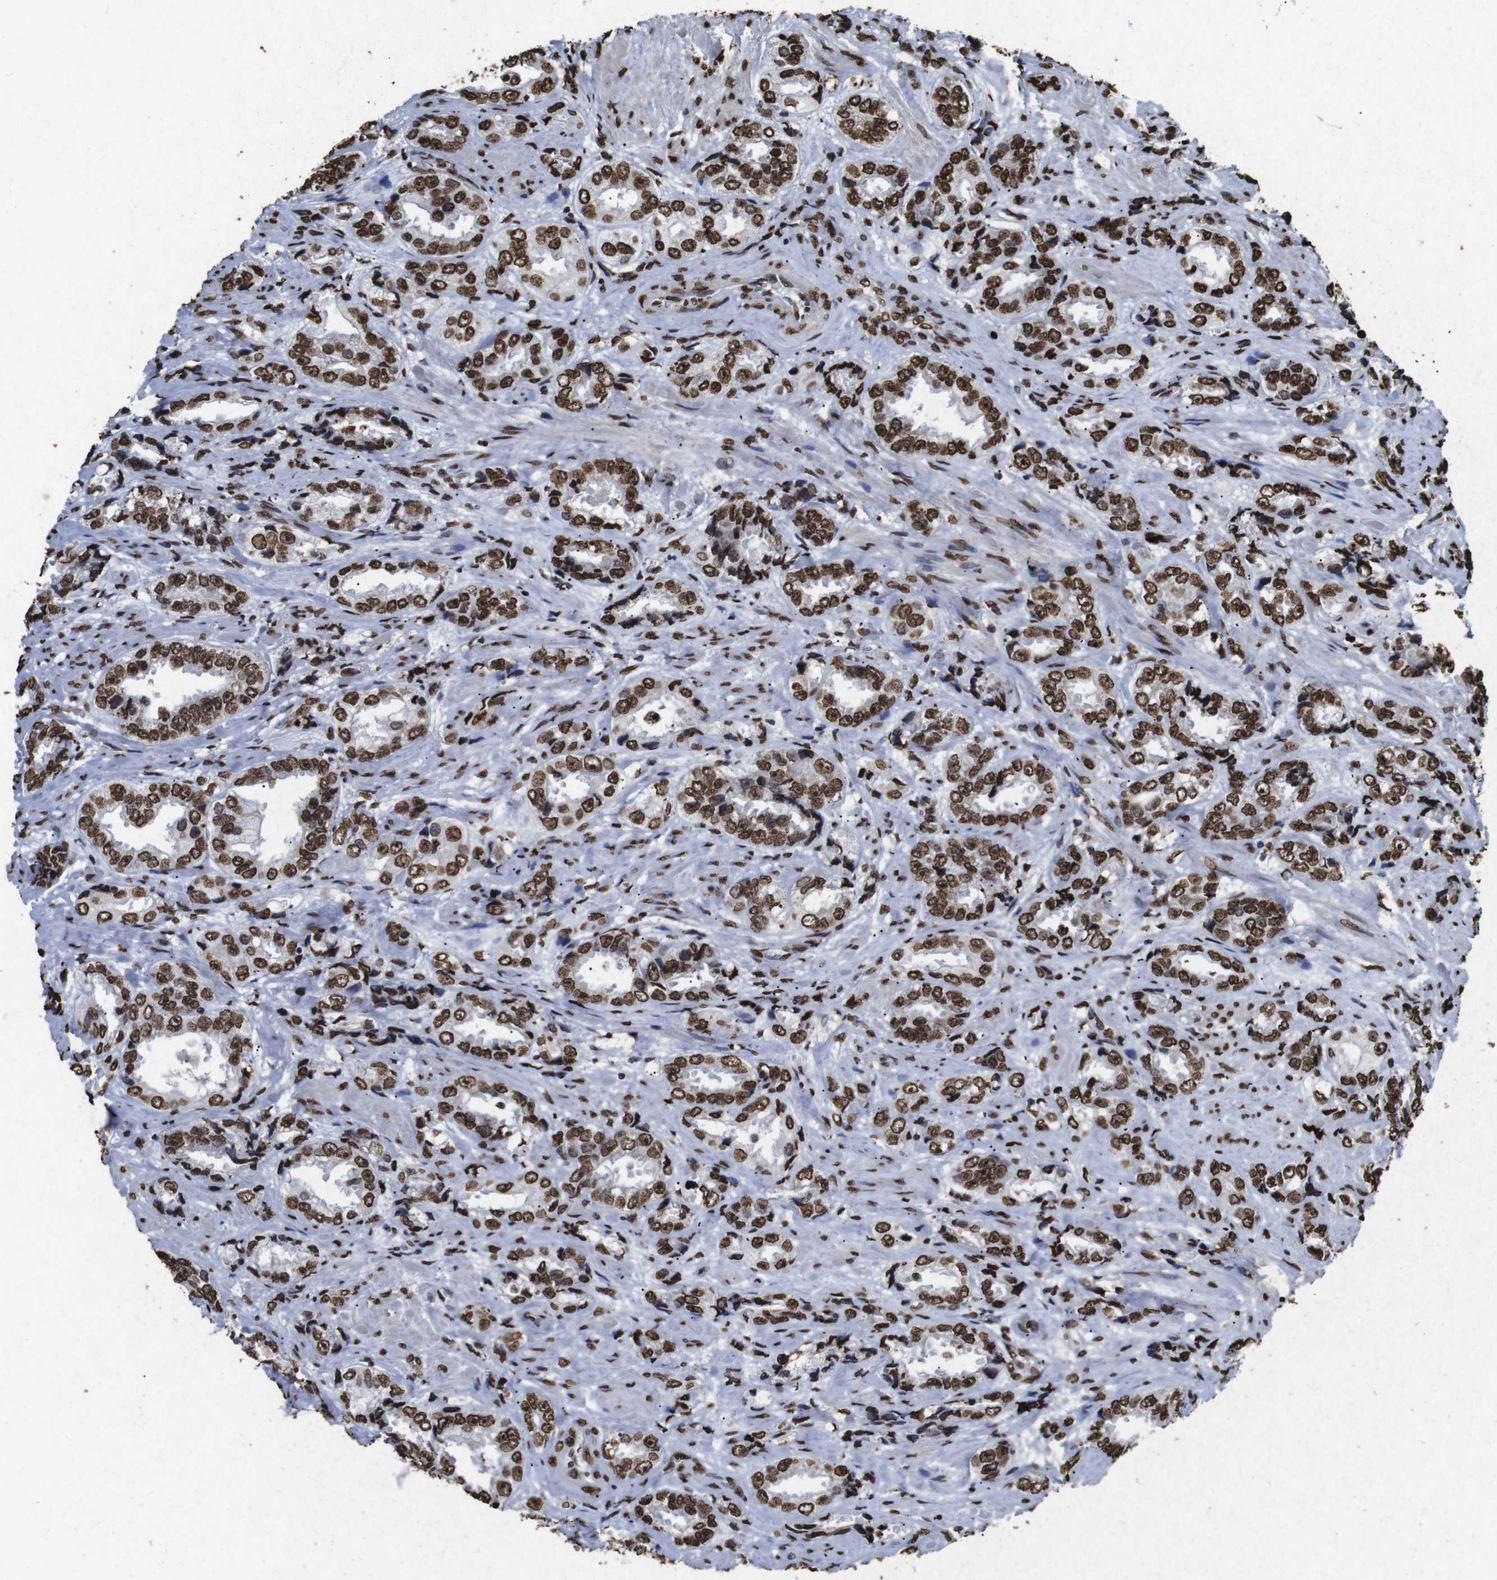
{"staining": {"intensity": "strong", "quantity": ">75%", "location": "nuclear"}, "tissue": "prostate cancer", "cell_type": "Tumor cells", "image_type": "cancer", "snomed": [{"axis": "morphology", "description": "Adenocarcinoma, High grade"}, {"axis": "topography", "description": "Prostate"}], "caption": "DAB (3,3'-diaminobenzidine) immunohistochemical staining of human high-grade adenocarcinoma (prostate) displays strong nuclear protein positivity in approximately >75% of tumor cells.", "gene": "MDM2", "patient": {"sex": "male", "age": 61}}